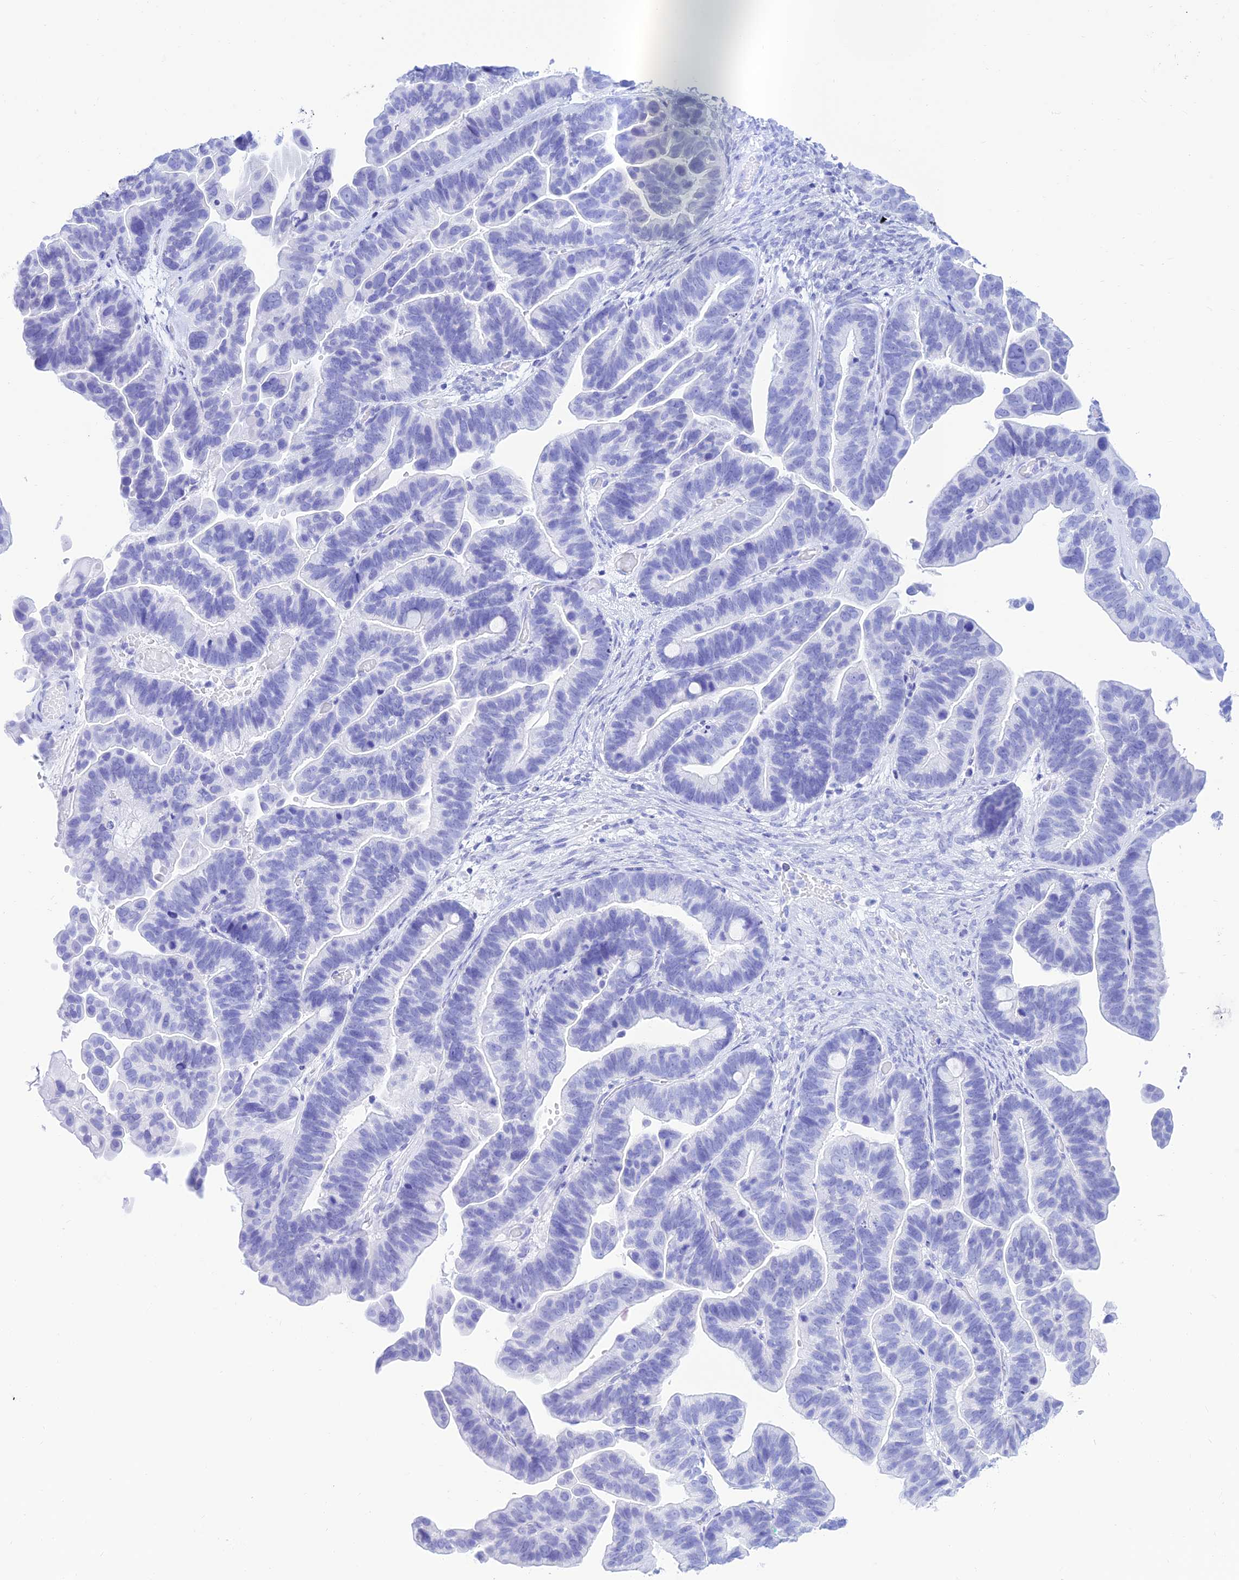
{"staining": {"intensity": "negative", "quantity": "none", "location": "none"}, "tissue": "ovarian cancer", "cell_type": "Tumor cells", "image_type": "cancer", "snomed": [{"axis": "morphology", "description": "Cystadenocarcinoma, serous, NOS"}, {"axis": "topography", "description": "Ovary"}], "caption": "Immunohistochemistry (IHC) micrograph of neoplastic tissue: human ovarian cancer (serous cystadenocarcinoma) stained with DAB shows no significant protein staining in tumor cells.", "gene": "PRNP", "patient": {"sex": "female", "age": 56}}